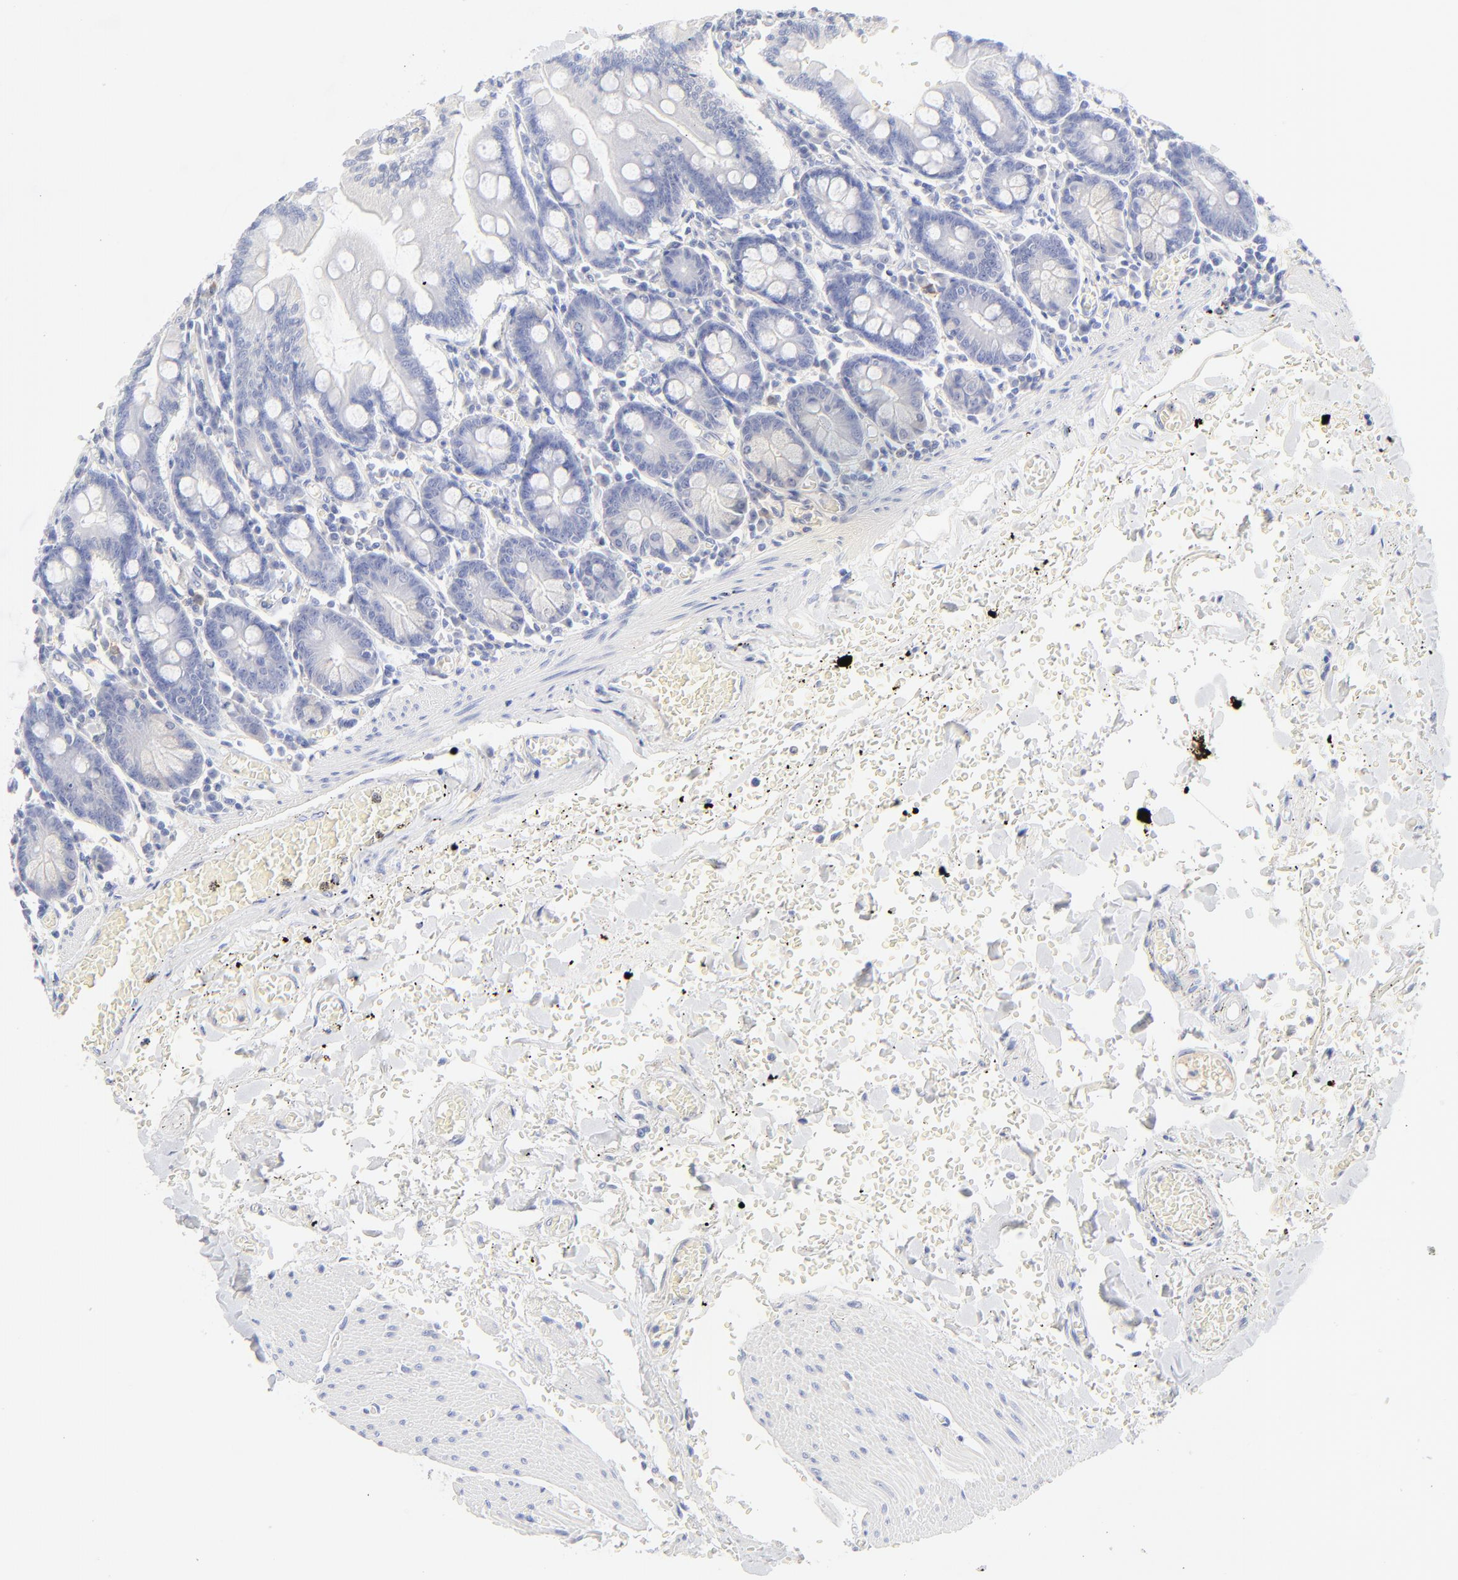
{"staining": {"intensity": "negative", "quantity": "none", "location": "none"}, "tissue": "small intestine", "cell_type": "Glandular cells", "image_type": "normal", "snomed": [{"axis": "morphology", "description": "Normal tissue, NOS"}, {"axis": "topography", "description": "Small intestine"}], "caption": "Protein analysis of benign small intestine displays no significant positivity in glandular cells. (Immunohistochemistry, brightfield microscopy, high magnification).", "gene": "SULT4A1", "patient": {"sex": "male", "age": 71}}